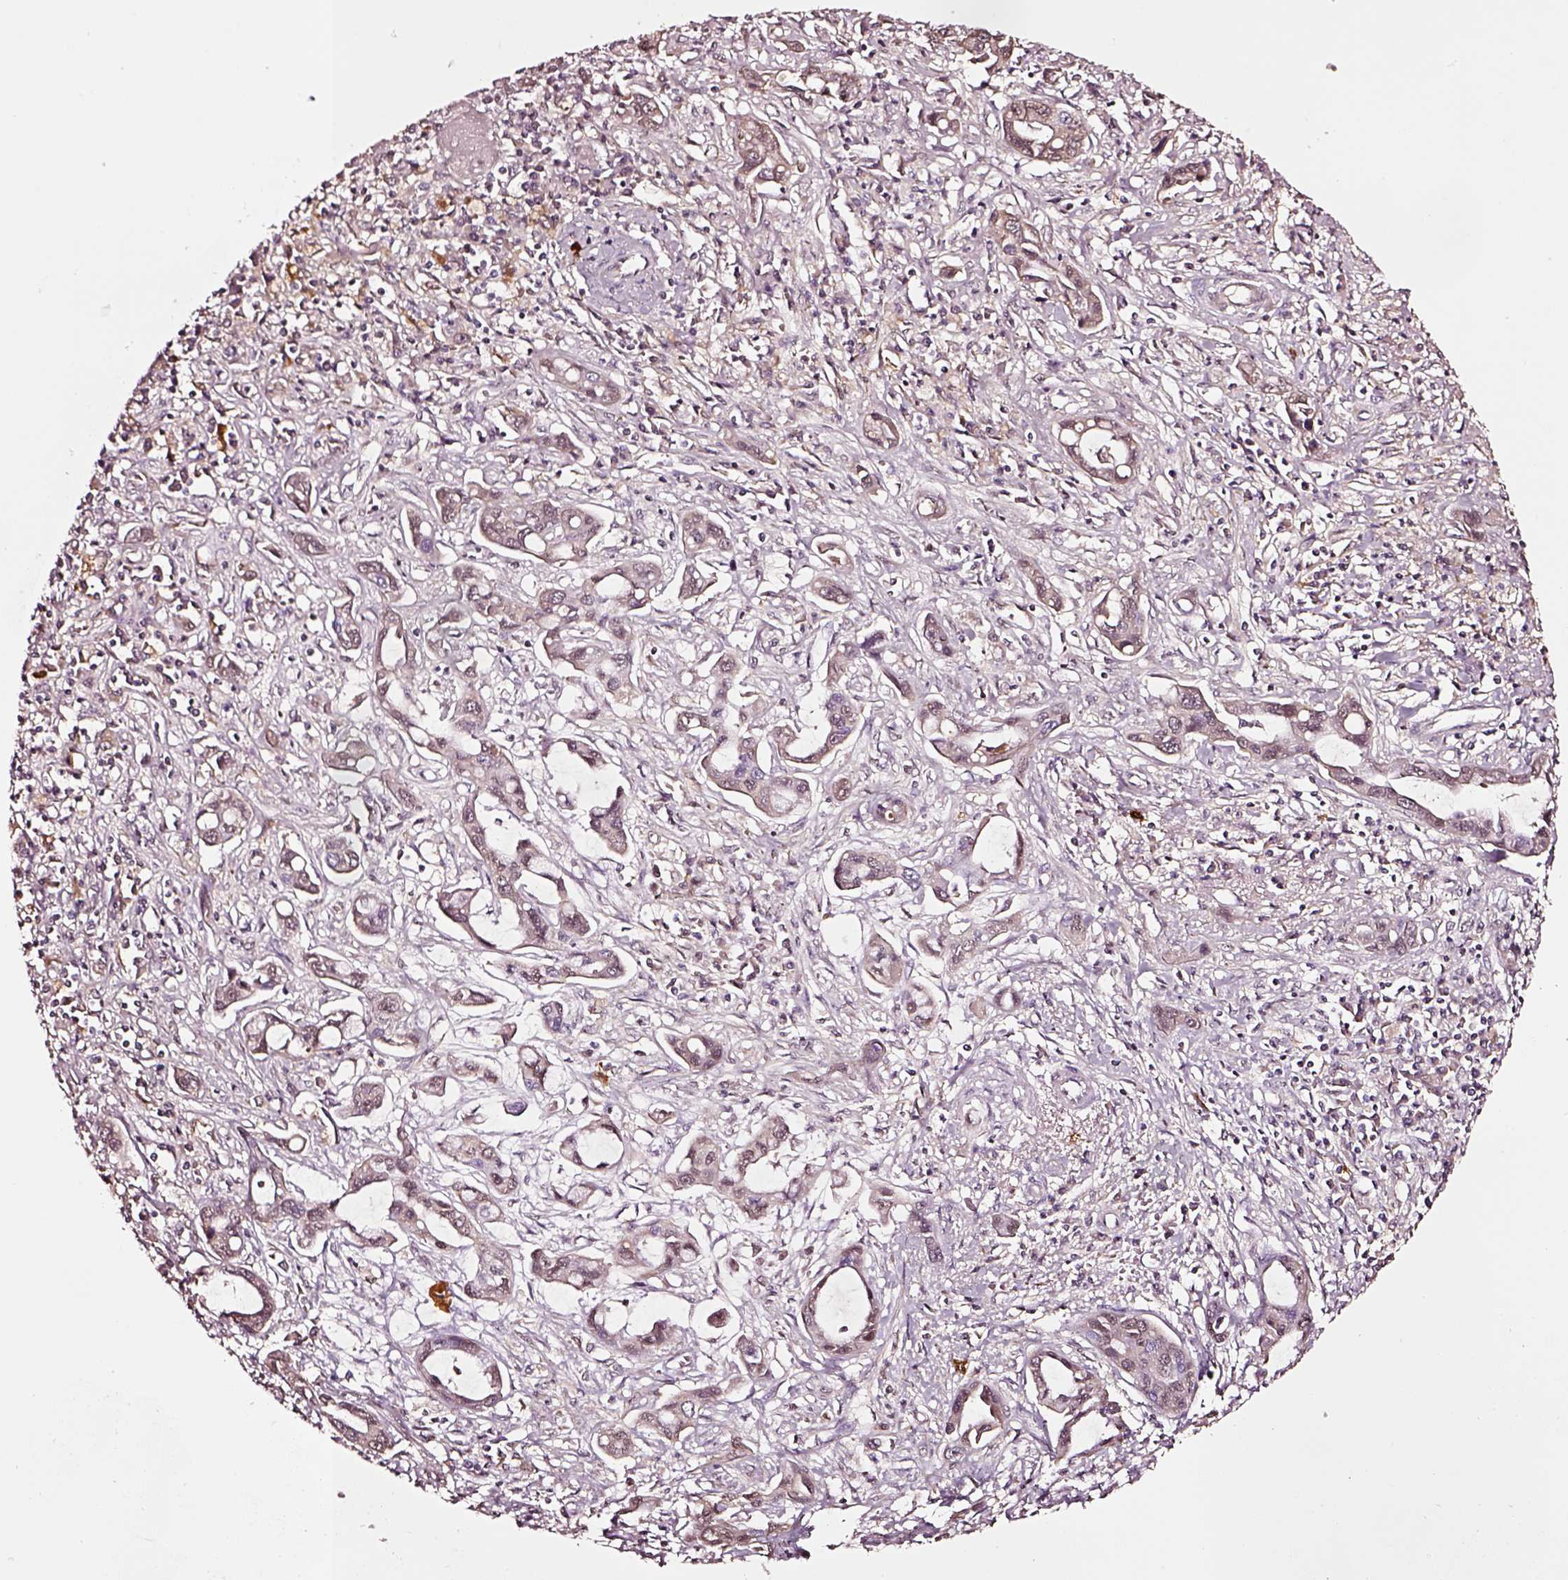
{"staining": {"intensity": "weak", "quantity": "25%-75%", "location": "cytoplasmic/membranous"}, "tissue": "liver cancer", "cell_type": "Tumor cells", "image_type": "cancer", "snomed": [{"axis": "morphology", "description": "Cholangiocarcinoma"}, {"axis": "topography", "description": "Liver"}], "caption": "Protein staining shows weak cytoplasmic/membranous expression in approximately 25%-75% of tumor cells in liver cancer (cholangiocarcinoma).", "gene": "TF", "patient": {"sex": "male", "age": 58}}